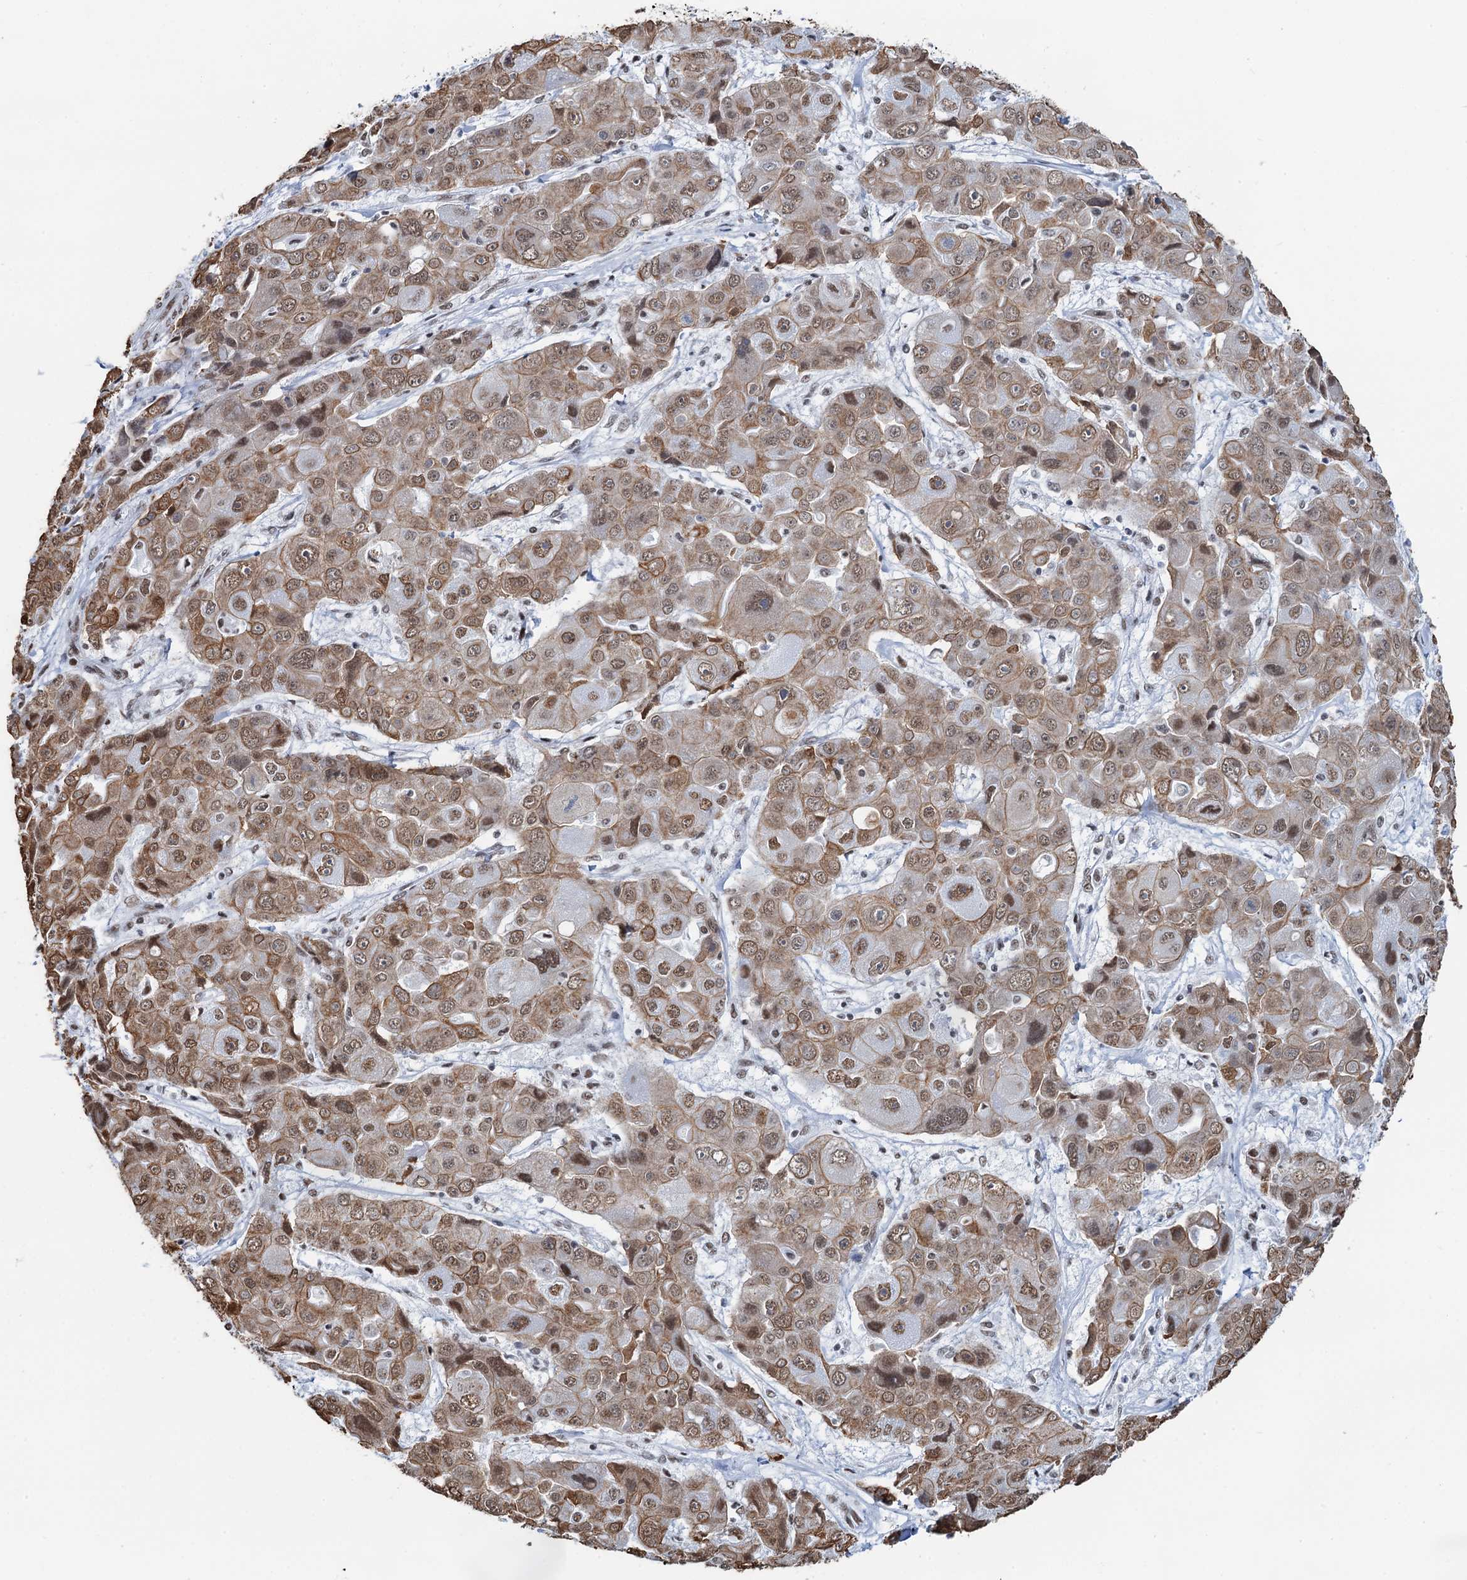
{"staining": {"intensity": "moderate", "quantity": ">75%", "location": "cytoplasmic/membranous,nuclear"}, "tissue": "liver cancer", "cell_type": "Tumor cells", "image_type": "cancer", "snomed": [{"axis": "morphology", "description": "Cholangiocarcinoma"}, {"axis": "topography", "description": "Liver"}], "caption": "Protein expression analysis of human cholangiocarcinoma (liver) reveals moderate cytoplasmic/membranous and nuclear staining in about >75% of tumor cells.", "gene": "ZNF609", "patient": {"sex": "male", "age": 67}}